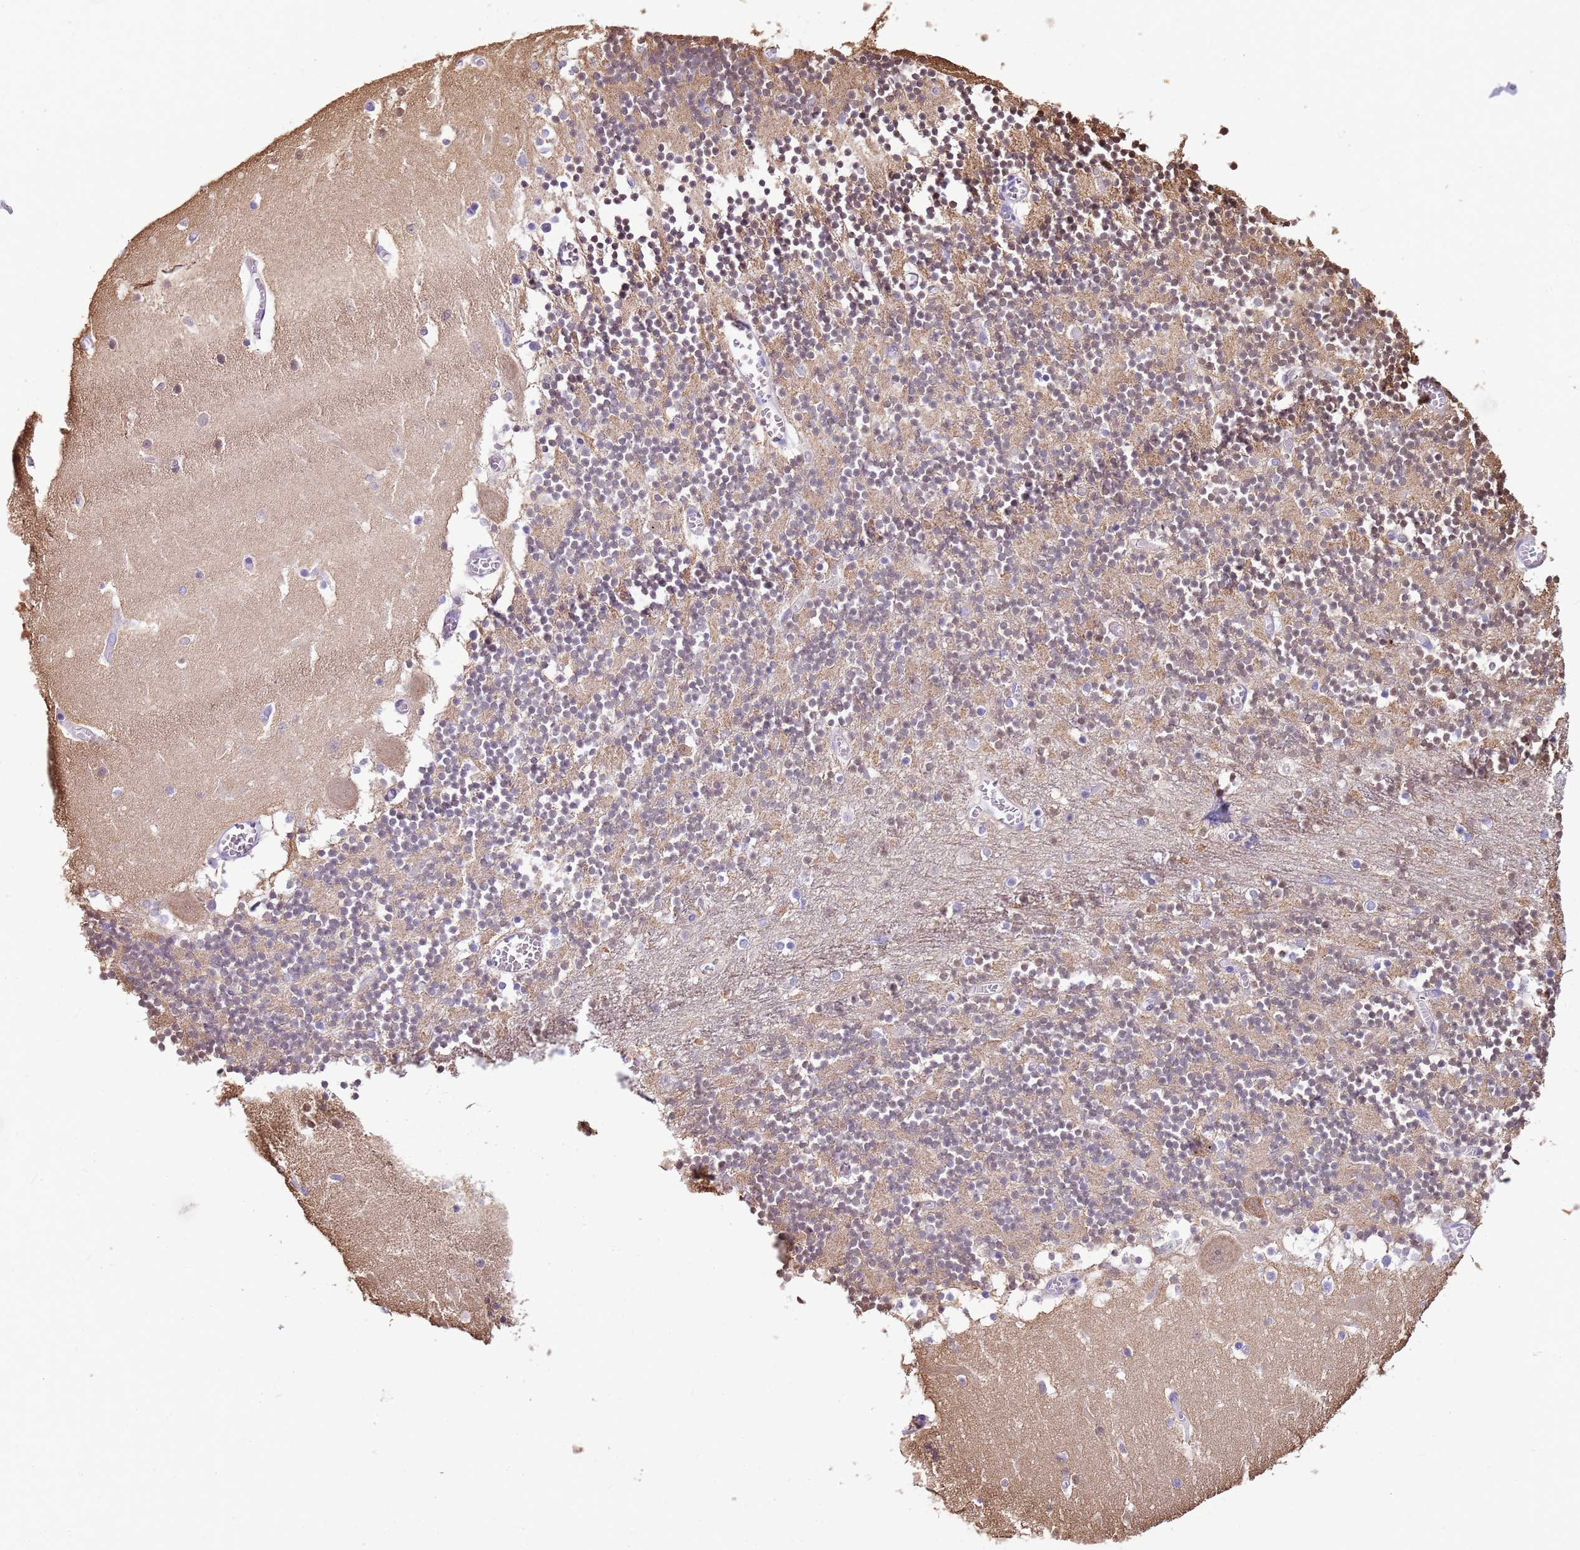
{"staining": {"intensity": "weak", "quantity": "25%-75%", "location": "nuclear"}, "tissue": "cerebellum", "cell_type": "Cells in granular layer", "image_type": "normal", "snomed": [{"axis": "morphology", "description": "Normal tissue, NOS"}, {"axis": "topography", "description": "Cerebellum"}], "caption": "Immunohistochemistry of normal cerebellum exhibits low levels of weak nuclear positivity in approximately 25%-75% of cells in granular layer. (Brightfield microscopy of DAB IHC at high magnification).", "gene": "CAPN7", "patient": {"sex": "female", "age": 28}}